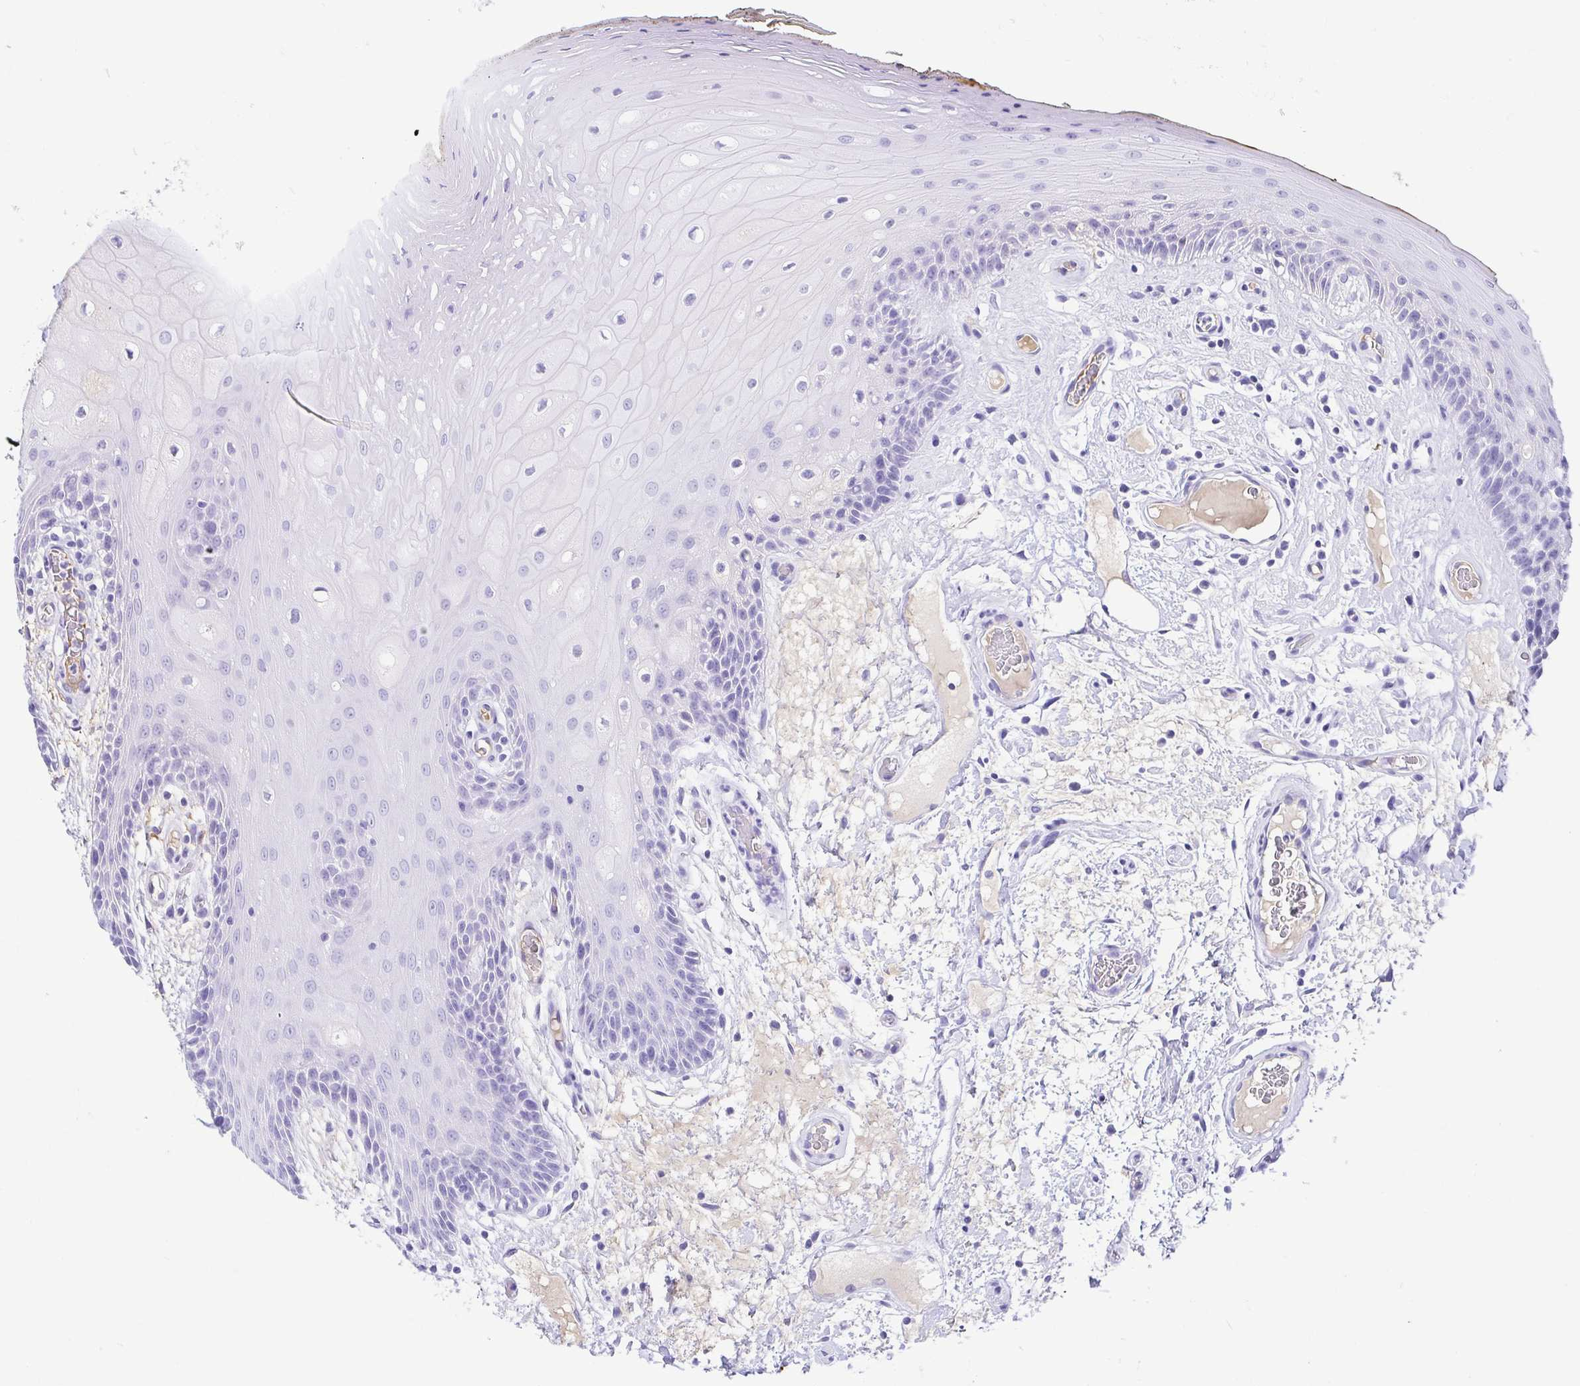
{"staining": {"intensity": "negative", "quantity": "none", "location": "none"}, "tissue": "oral mucosa", "cell_type": "Squamous epithelial cells", "image_type": "normal", "snomed": [{"axis": "morphology", "description": "Normal tissue, NOS"}, {"axis": "morphology", "description": "Squamous cell carcinoma, NOS"}, {"axis": "topography", "description": "Oral tissue"}, {"axis": "topography", "description": "Head-Neck"}], "caption": "Immunohistochemistry (IHC) of benign human oral mucosa shows no staining in squamous epithelial cells. The staining was performed using DAB to visualize the protein expression in brown, while the nuclei were stained in blue with hematoxylin (Magnification: 20x).", "gene": "GKN1", "patient": {"sex": "male", "age": 52}}